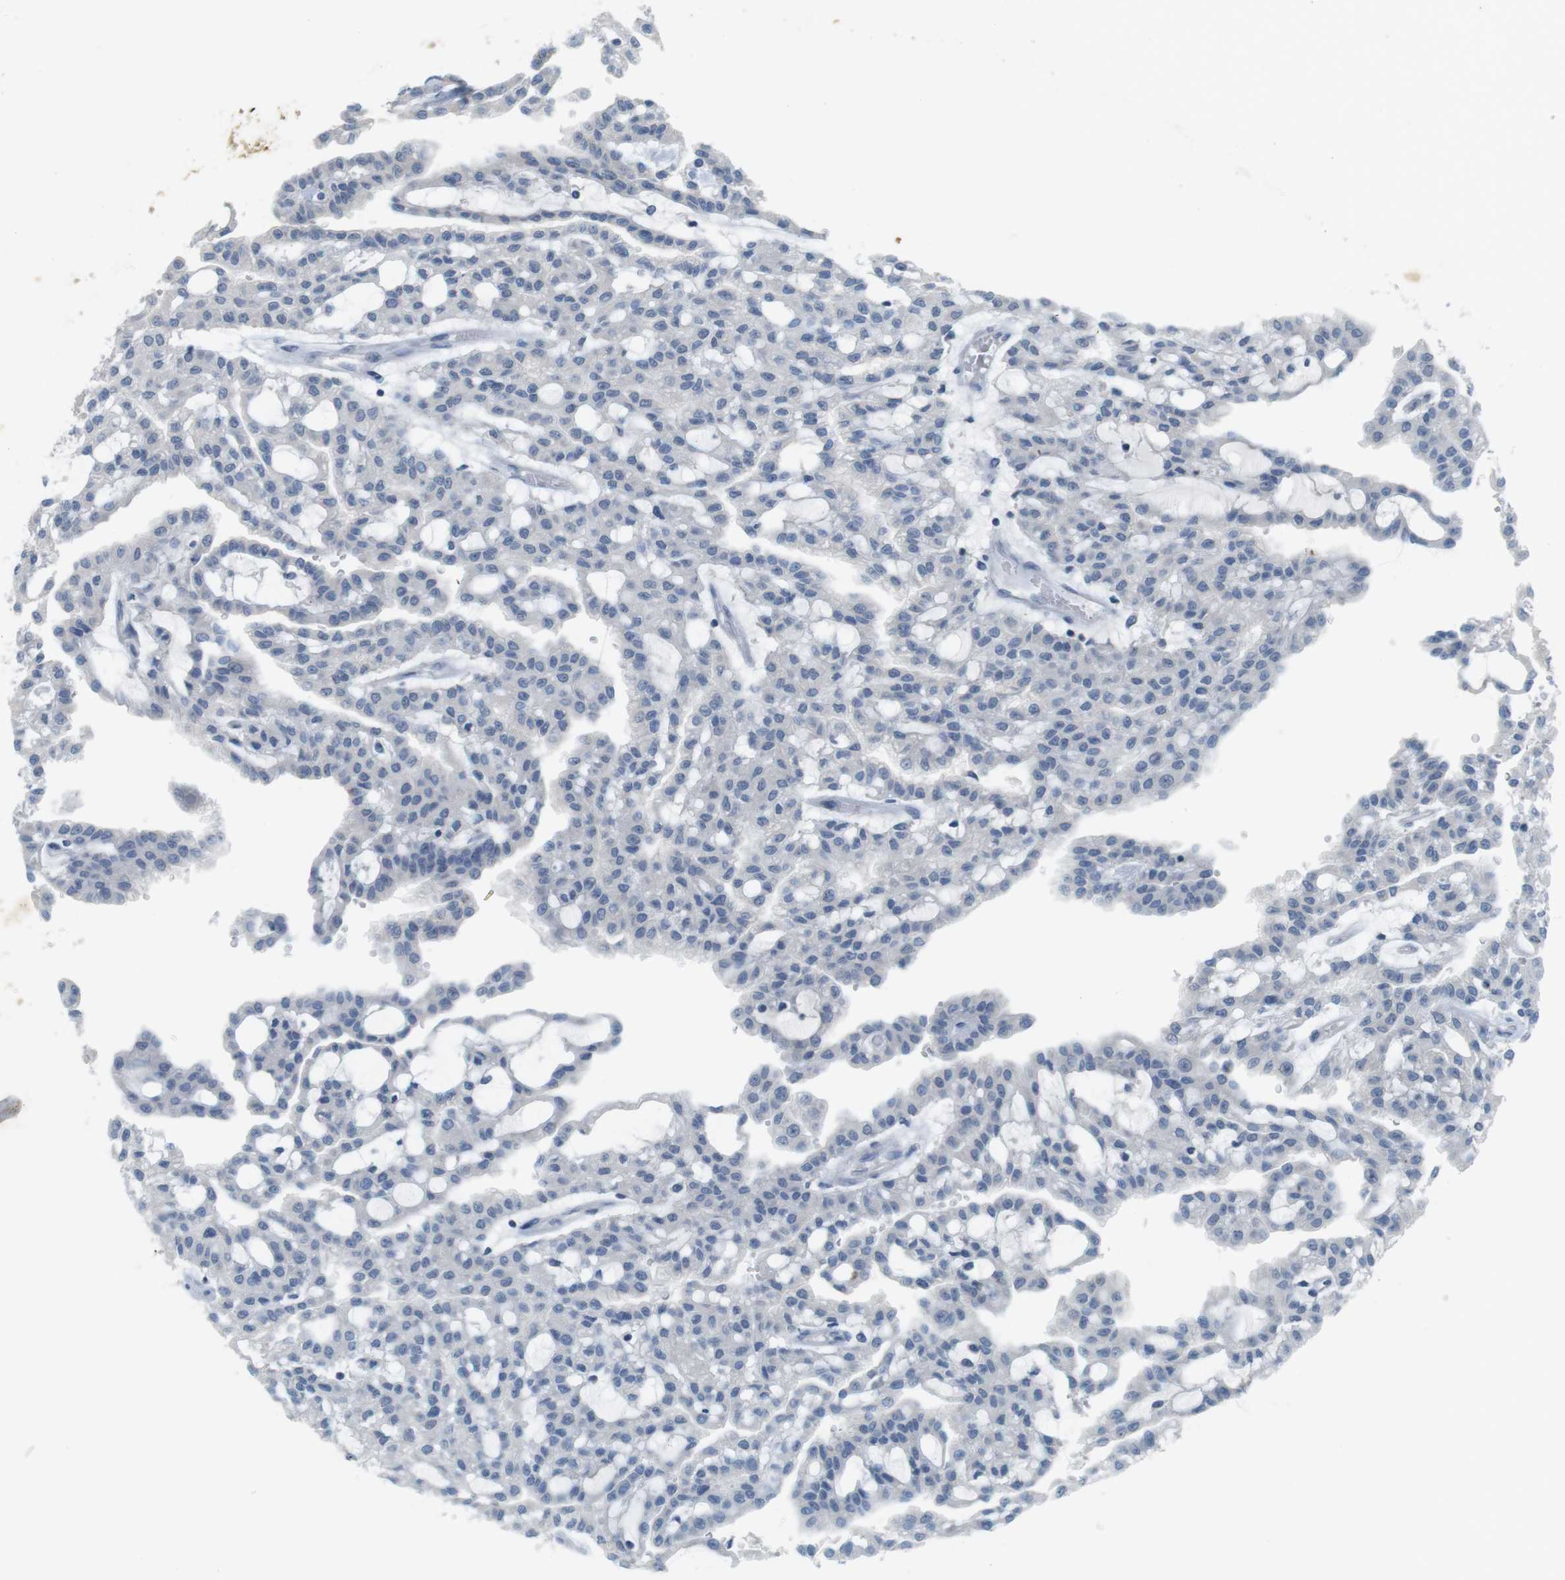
{"staining": {"intensity": "negative", "quantity": "none", "location": "none"}, "tissue": "renal cancer", "cell_type": "Tumor cells", "image_type": "cancer", "snomed": [{"axis": "morphology", "description": "Adenocarcinoma, NOS"}, {"axis": "topography", "description": "Kidney"}], "caption": "Tumor cells show no significant staining in renal adenocarcinoma.", "gene": "MUC5B", "patient": {"sex": "male", "age": 63}}